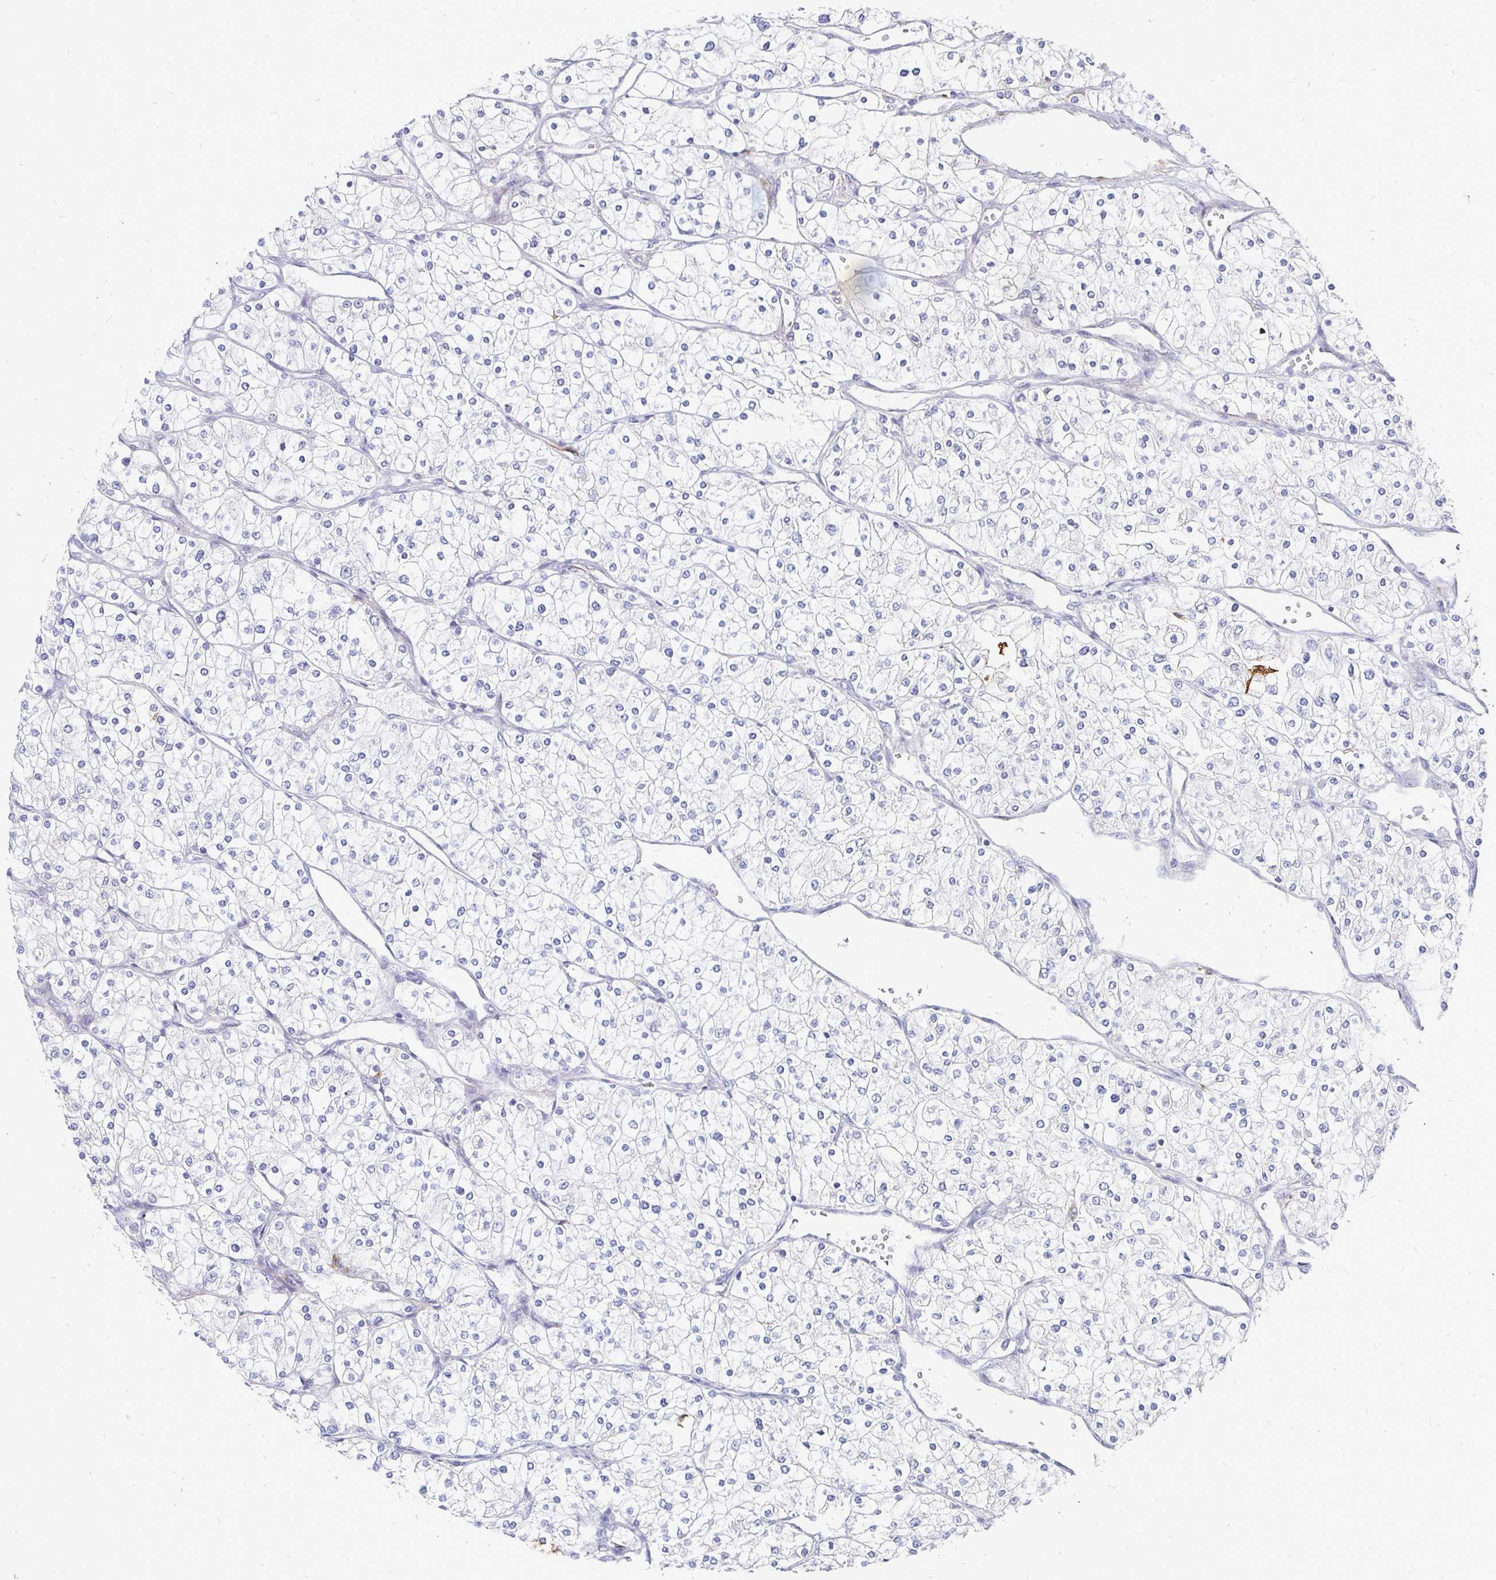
{"staining": {"intensity": "negative", "quantity": "none", "location": "none"}, "tissue": "renal cancer", "cell_type": "Tumor cells", "image_type": "cancer", "snomed": [{"axis": "morphology", "description": "Adenocarcinoma, NOS"}, {"axis": "topography", "description": "Kidney"}], "caption": "Tumor cells are negative for brown protein staining in renal adenocarcinoma.", "gene": "CCDC85A", "patient": {"sex": "male", "age": 80}}